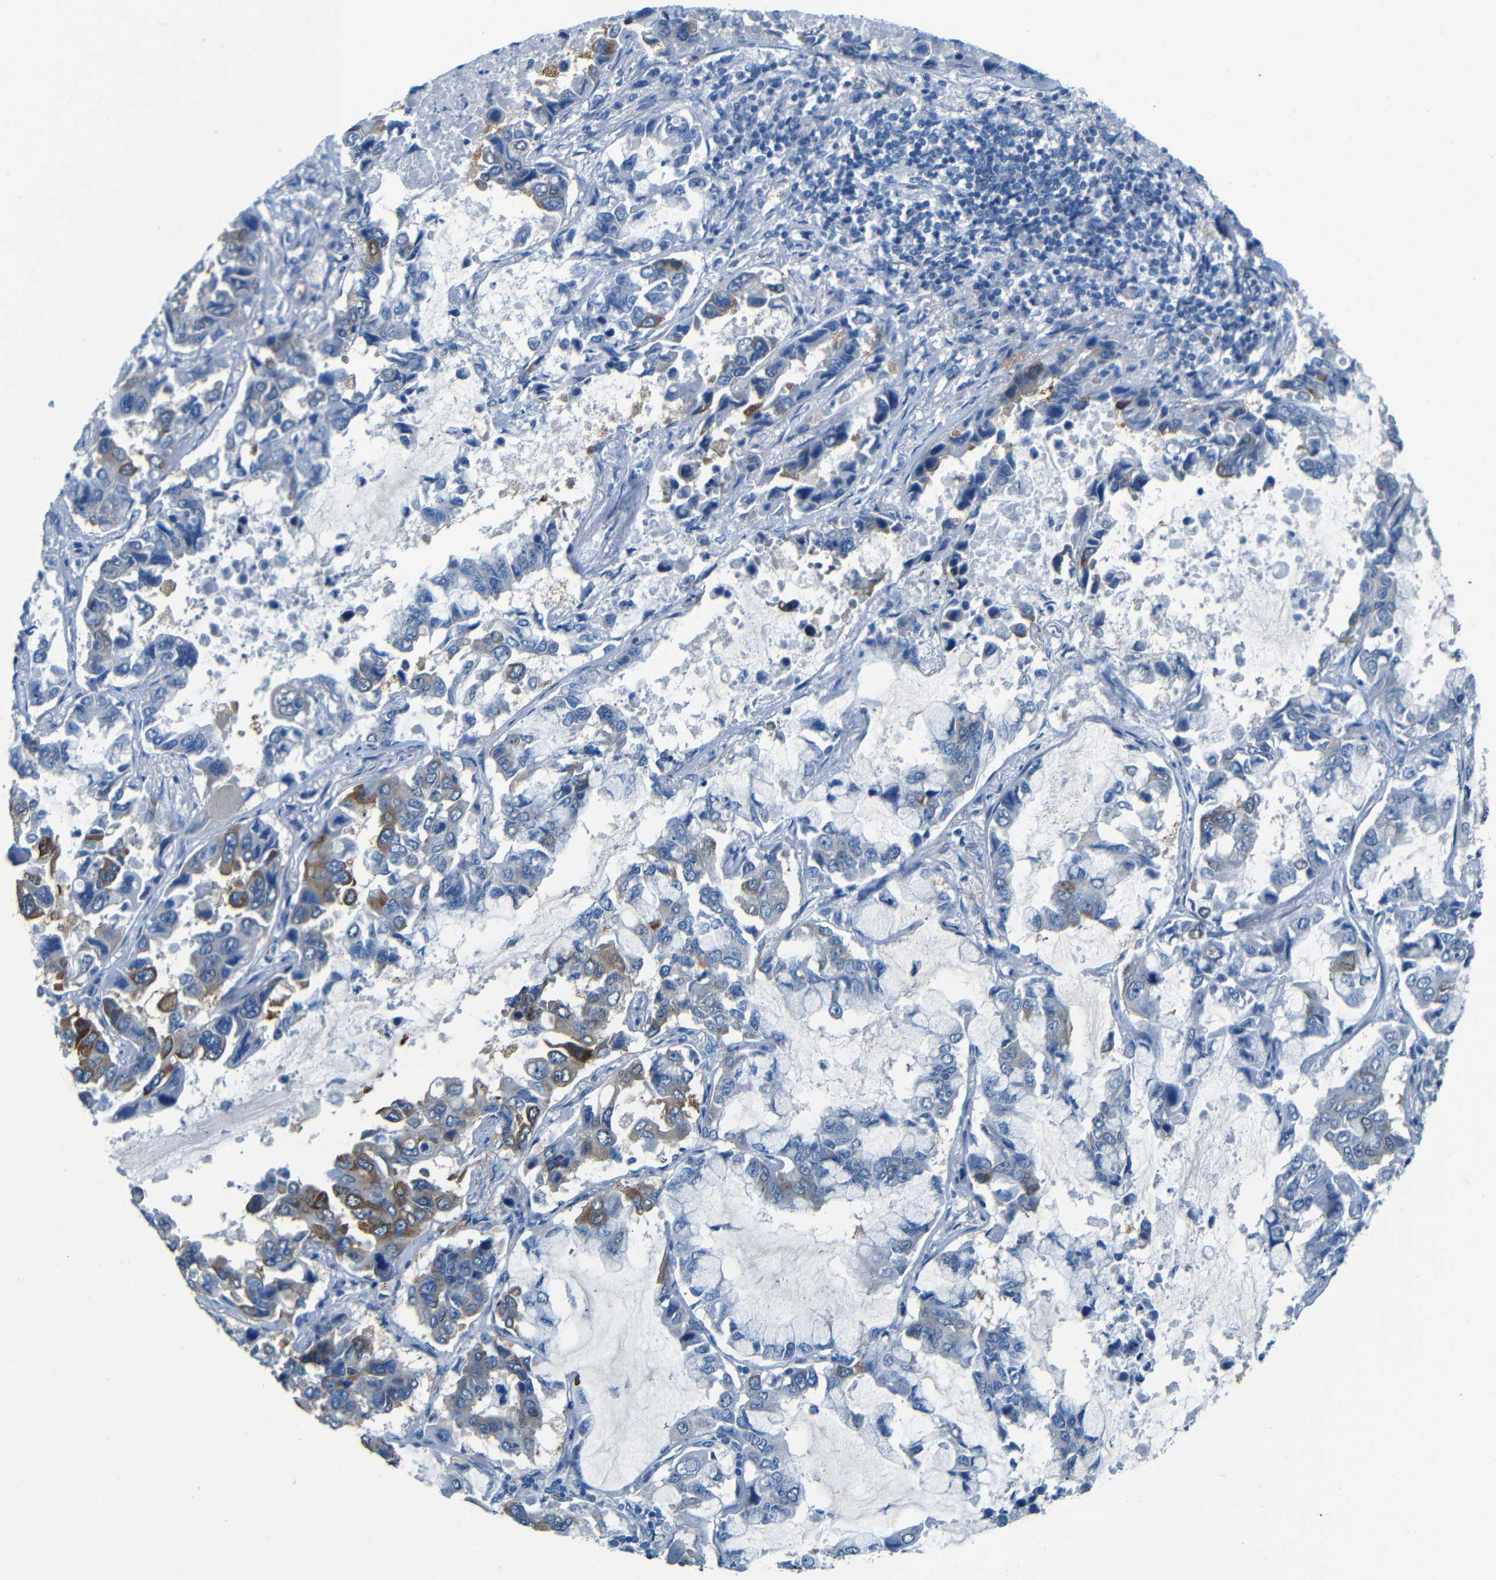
{"staining": {"intensity": "moderate", "quantity": "<25%", "location": "cytoplasmic/membranous"}, "tissue": "lung cancer", "cell_type": "Tumor cells", "image_type": "cancer", "snomed": [{"axis": "morphology", "description": "Adenocarcinoma, NOS"}, {"axis": "topography", "description": "Lung"}], "caption": "Immunohistochemical staining of human lung adenocarcinoma reveals low levels of moderate cytoplasmic/membranous expression in approximately <25% of tumor cells.", "gene": "MAP2", "patient": {"sex": "male", "age": 64}}